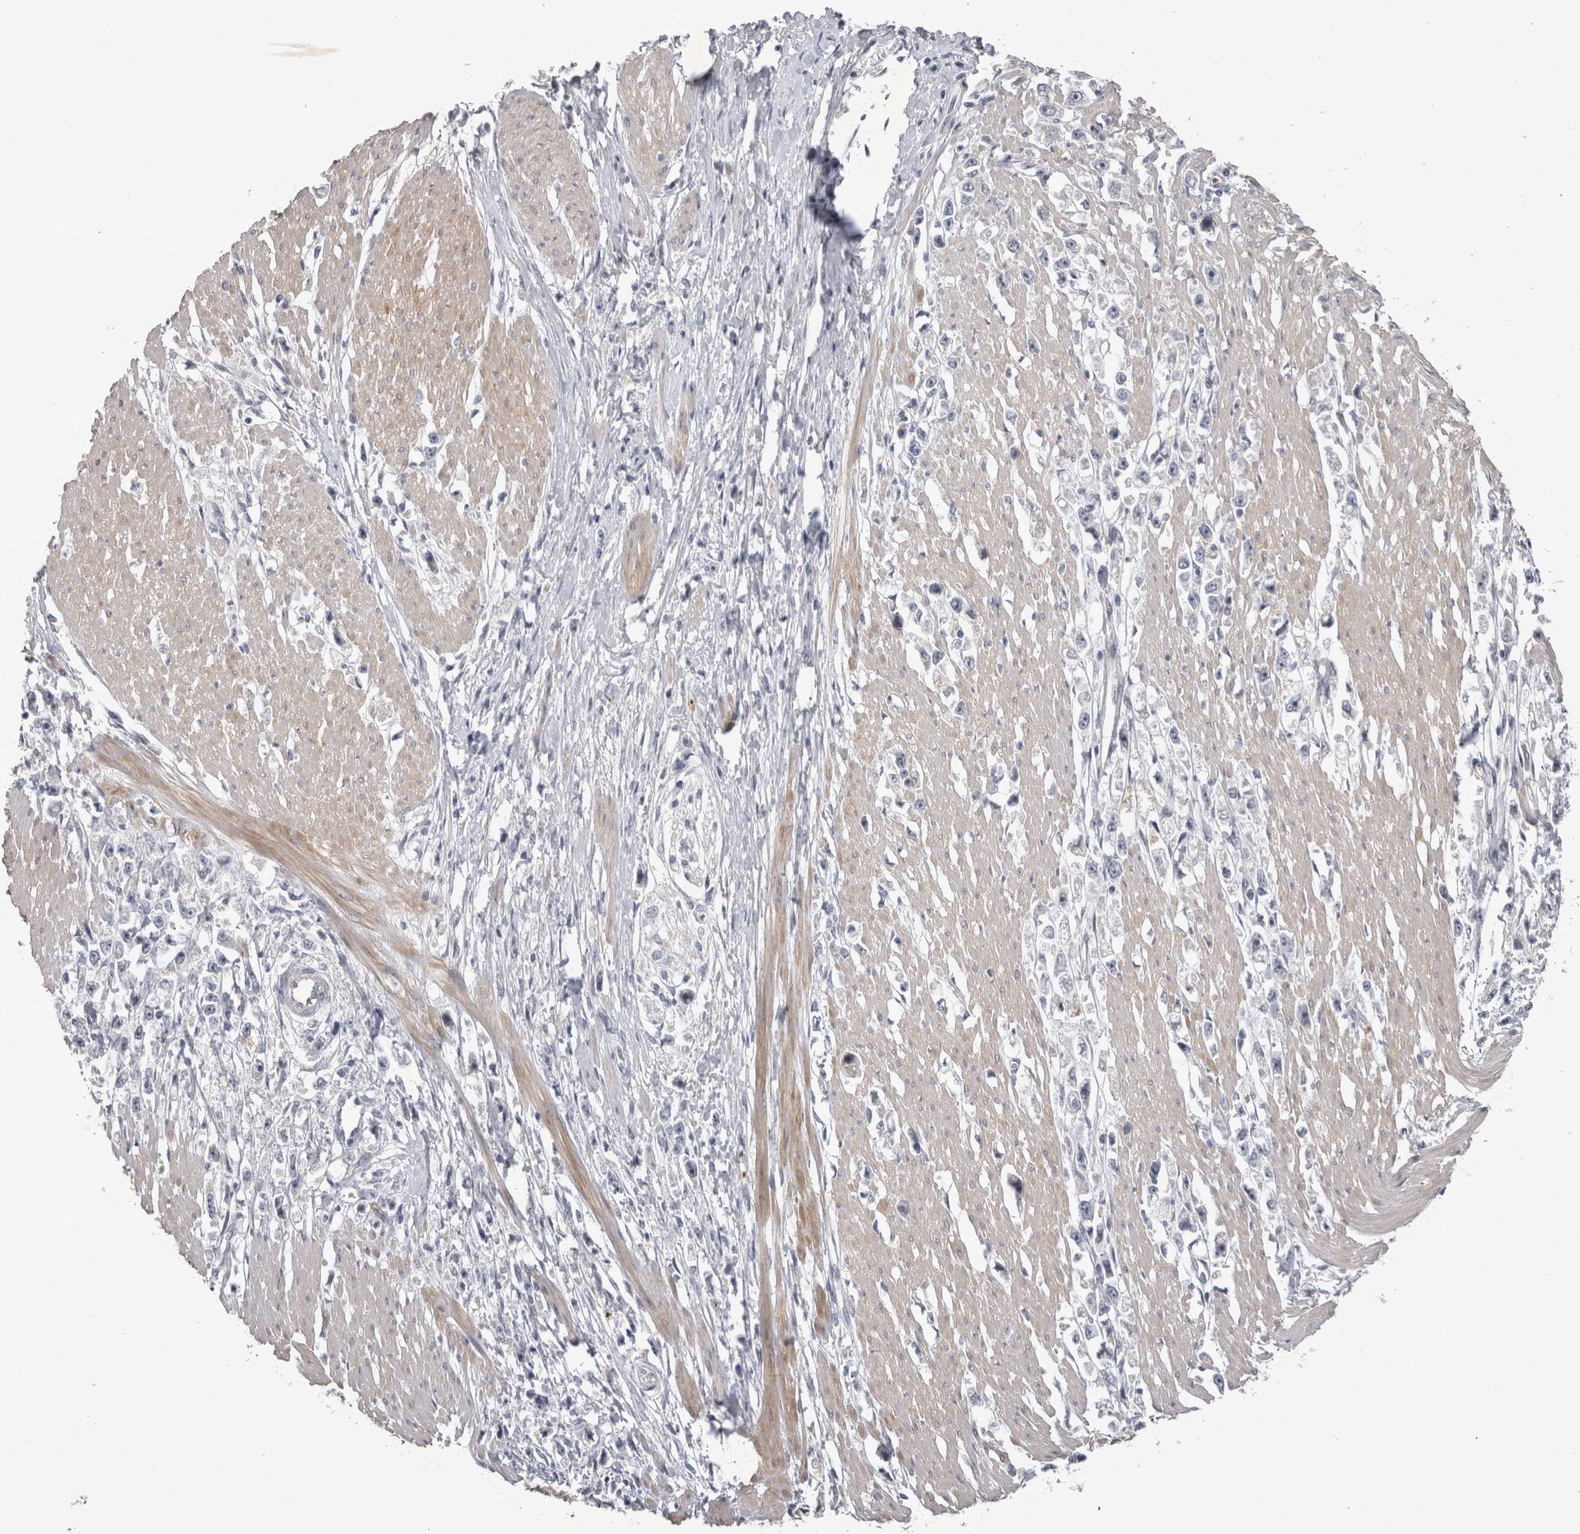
{"staining": {"intensity": "negative", "quantity": "none", "location": "none"}, "tissue": "stomach cancer", "cell_type": "Tumor cells", "image_type": "cancer", "snomed": [{"axis": "morphology", "description": "Adenocarcinoma, NOS"}, {"axis": "topography", "description": "Stomach"}], "caption": "An immunohistochemistry photomicrograph of stomach cancer is shown. There is no staining in tumor cells of stomach cancer.", "gene": "IFI44", "patient": {"sex": "female", "age": 59}}